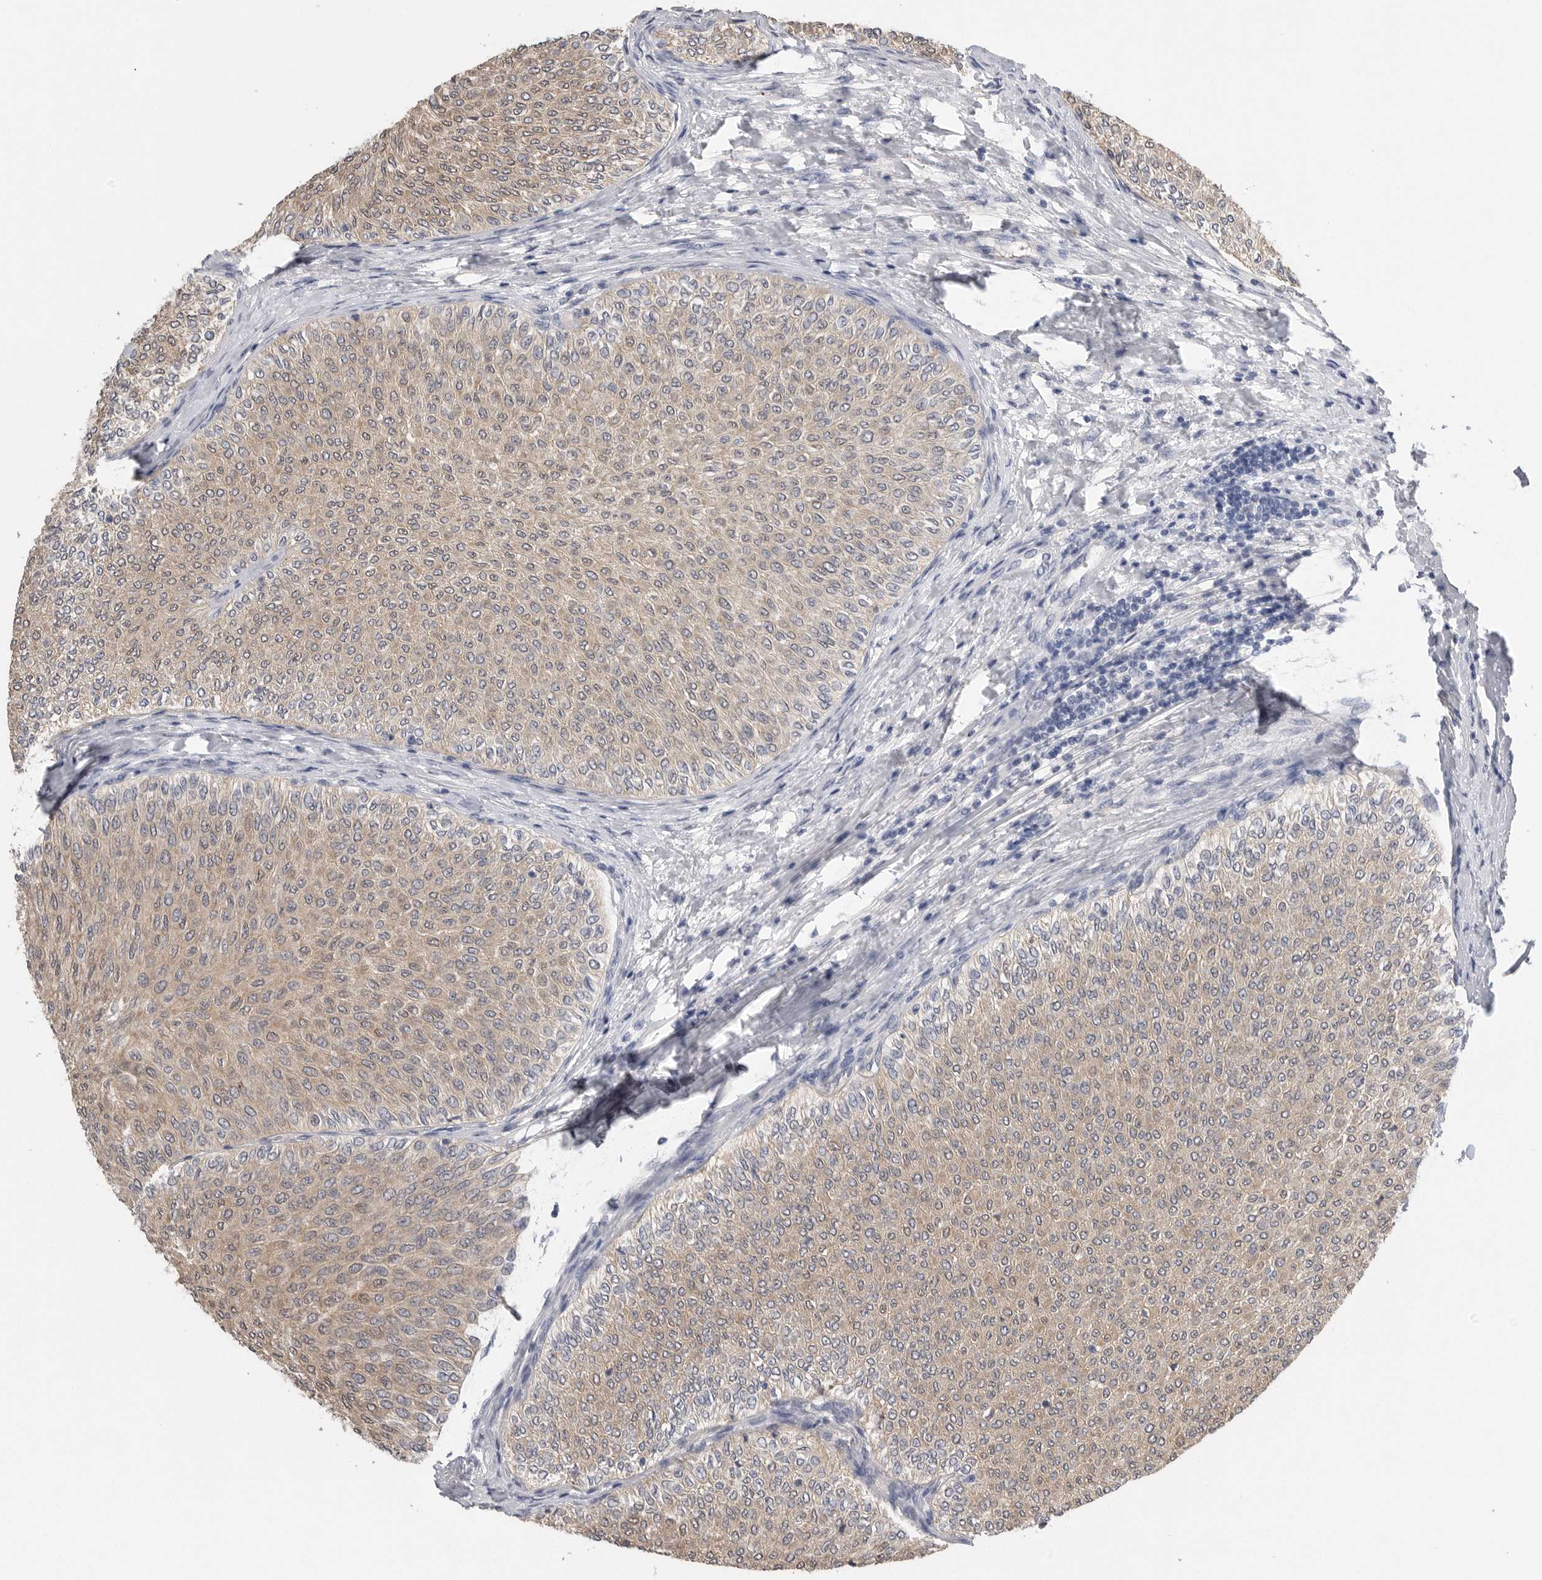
{"staining": {"intensity": "weak", "quantity": ">75%", "location": "cytoplasmic/membranous"}, "tissue": "urothelial cancer", "cell_type": "Tumor cells", "image_type": "cancer", "snomed": [{"axis": "morphology", "description": "Urothelial carcinoma, Low grade"}, {"axis": "topography", "description": "Urinary bladder"}], "caption": "High-power microscopy captured an immunohistochemistry micrograph of urothelial carcinoma (low-grade), revealing weak cytoplasmic/membranous expression in approximately >75% of tumor cells.", "gene": "FABP6", "patient": {"sex": "male", "age": 78}}